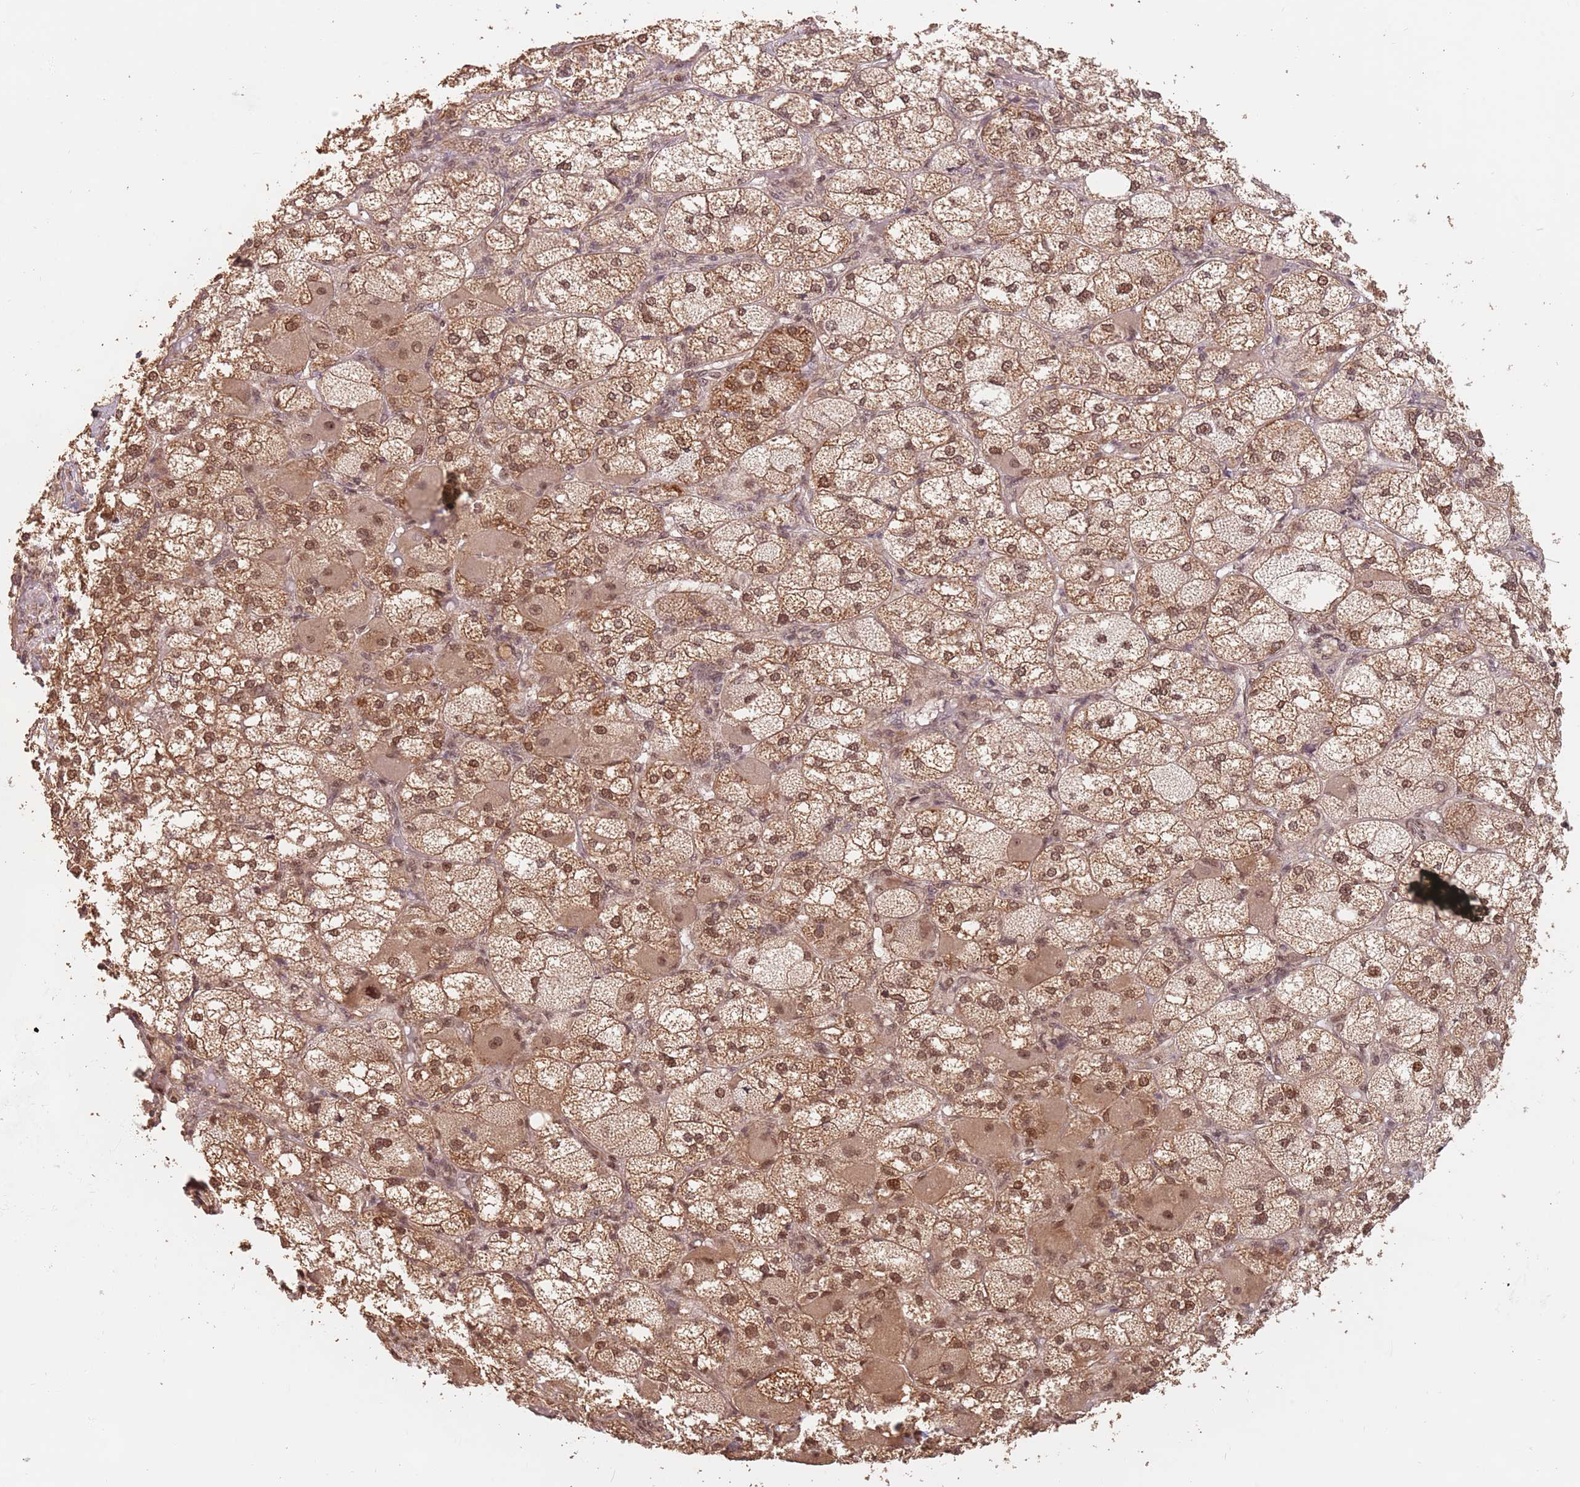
{"staining": {"intensity": "moderate", "quantity": ">75%", "location": "cytoplasmic/membranous,nuclear"}, "tissue": "adrenal gland", "cell_type": "Glandular cells", "image_type": "normal", "snomed": [{"axis": "morphology", "description": "Normal tissue, NOS"}, {"axis": "topography", "description": "Adrenal gland"}], "caption": "An immunohistochemistry (IHC) image of unremarkable tissue is shown. Protein staining in brown labels moderate cytoplasmic/membranous,nuclear positivity in adrenal gland within glandular cells. (Brightfield microscopy of DAB IHC at high magnification).", "gene": "RFXANK", "patient": {"sex": "female", "age": 61}}